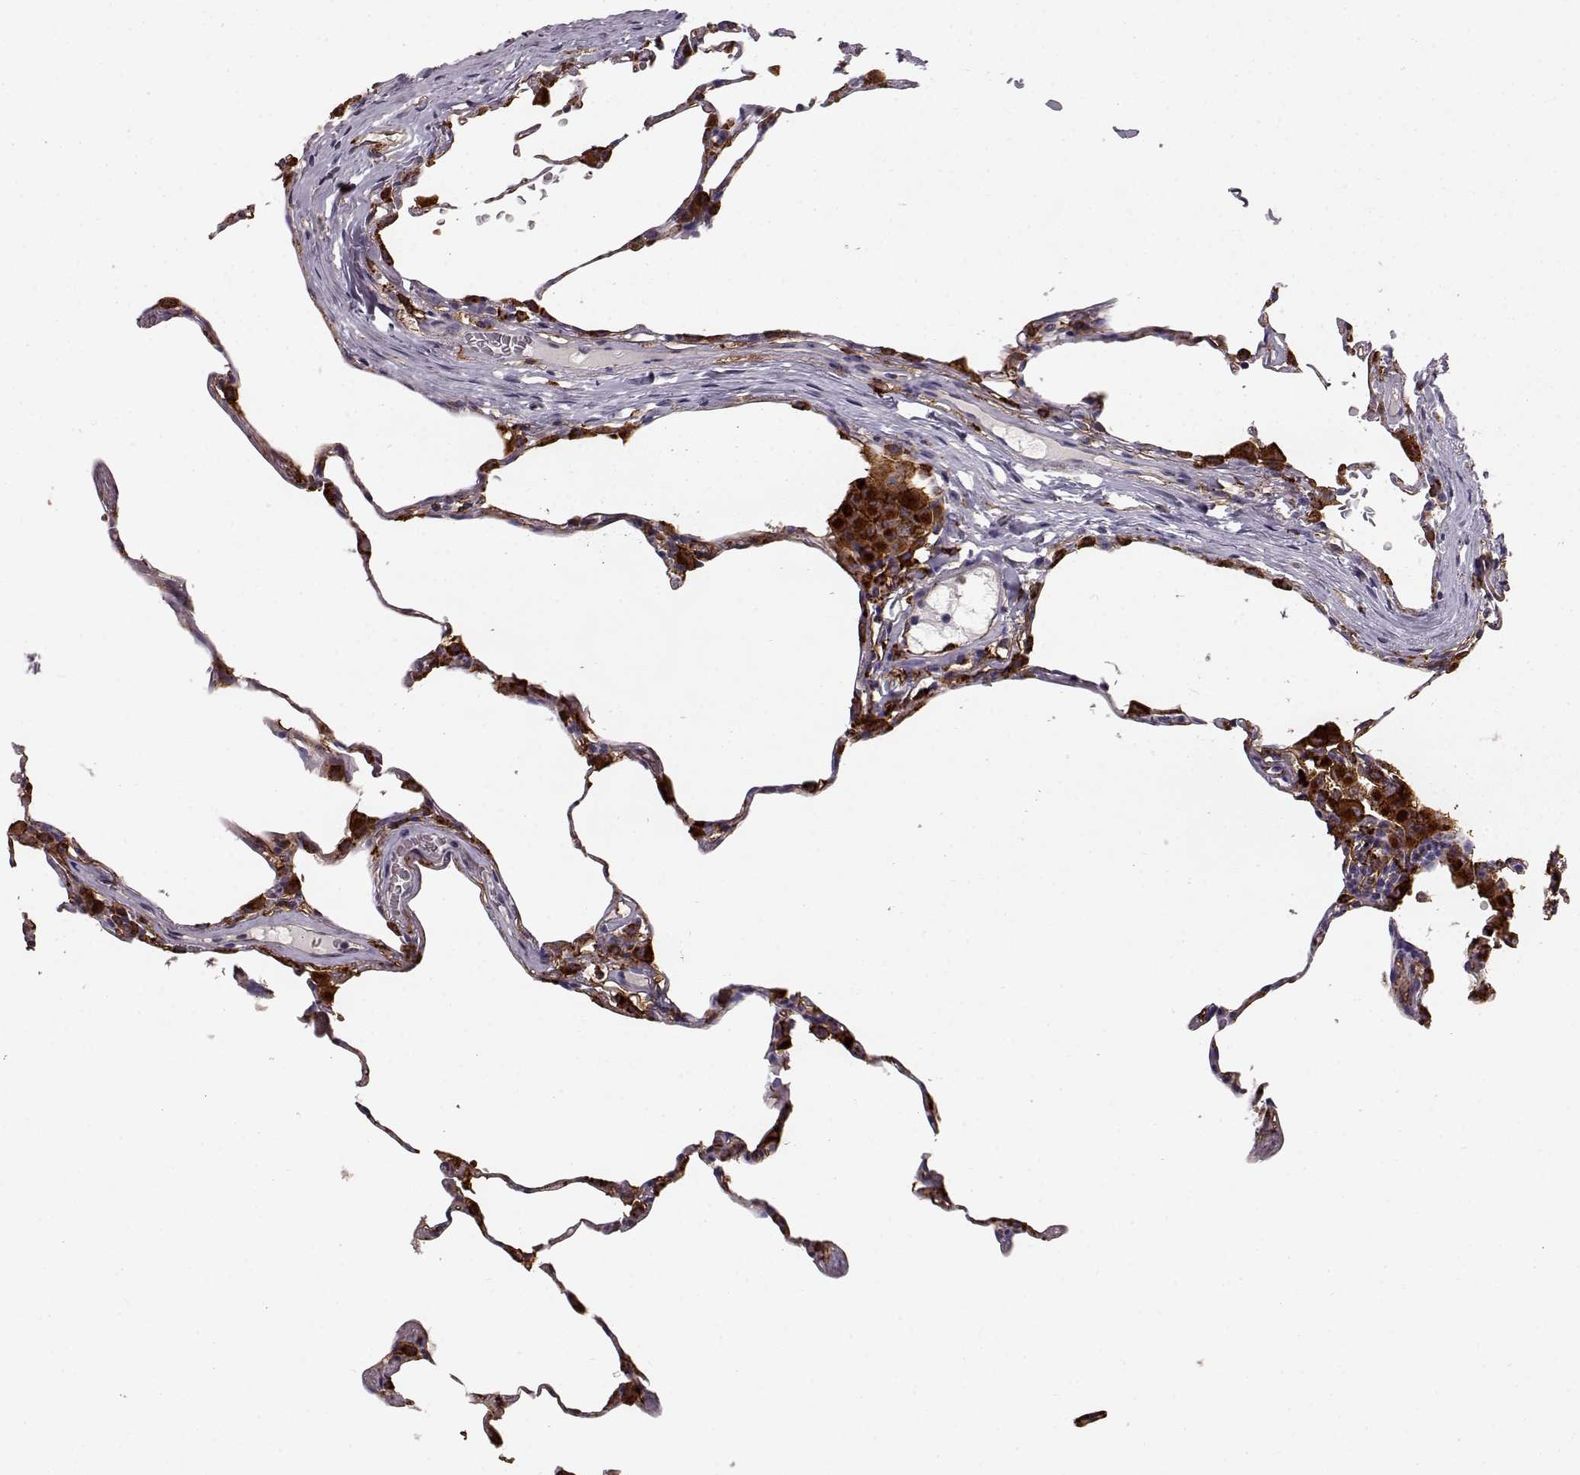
{"staining": {"intensity": "moderate", "quantity": "<25%", "location": "cytoplasmic/membranous"}, "tissue": "lung", "cell_type": "Alveolar cells", "image_type": "normal", "snomed": [{"axis": "morphology", "description": "Normal tissue, NOS"}, {"axis": "topography", "description": "Lung"}], "caption": "Normal lung shows moderate cytoplasmic/membranous staining in about <25% of alveolar cells, visualized by immunohistochemistry. (IHC, brightfield microscopy, high magnification).", "gene": "CCNF", "patient": {"sex": "female", "age": 57}}